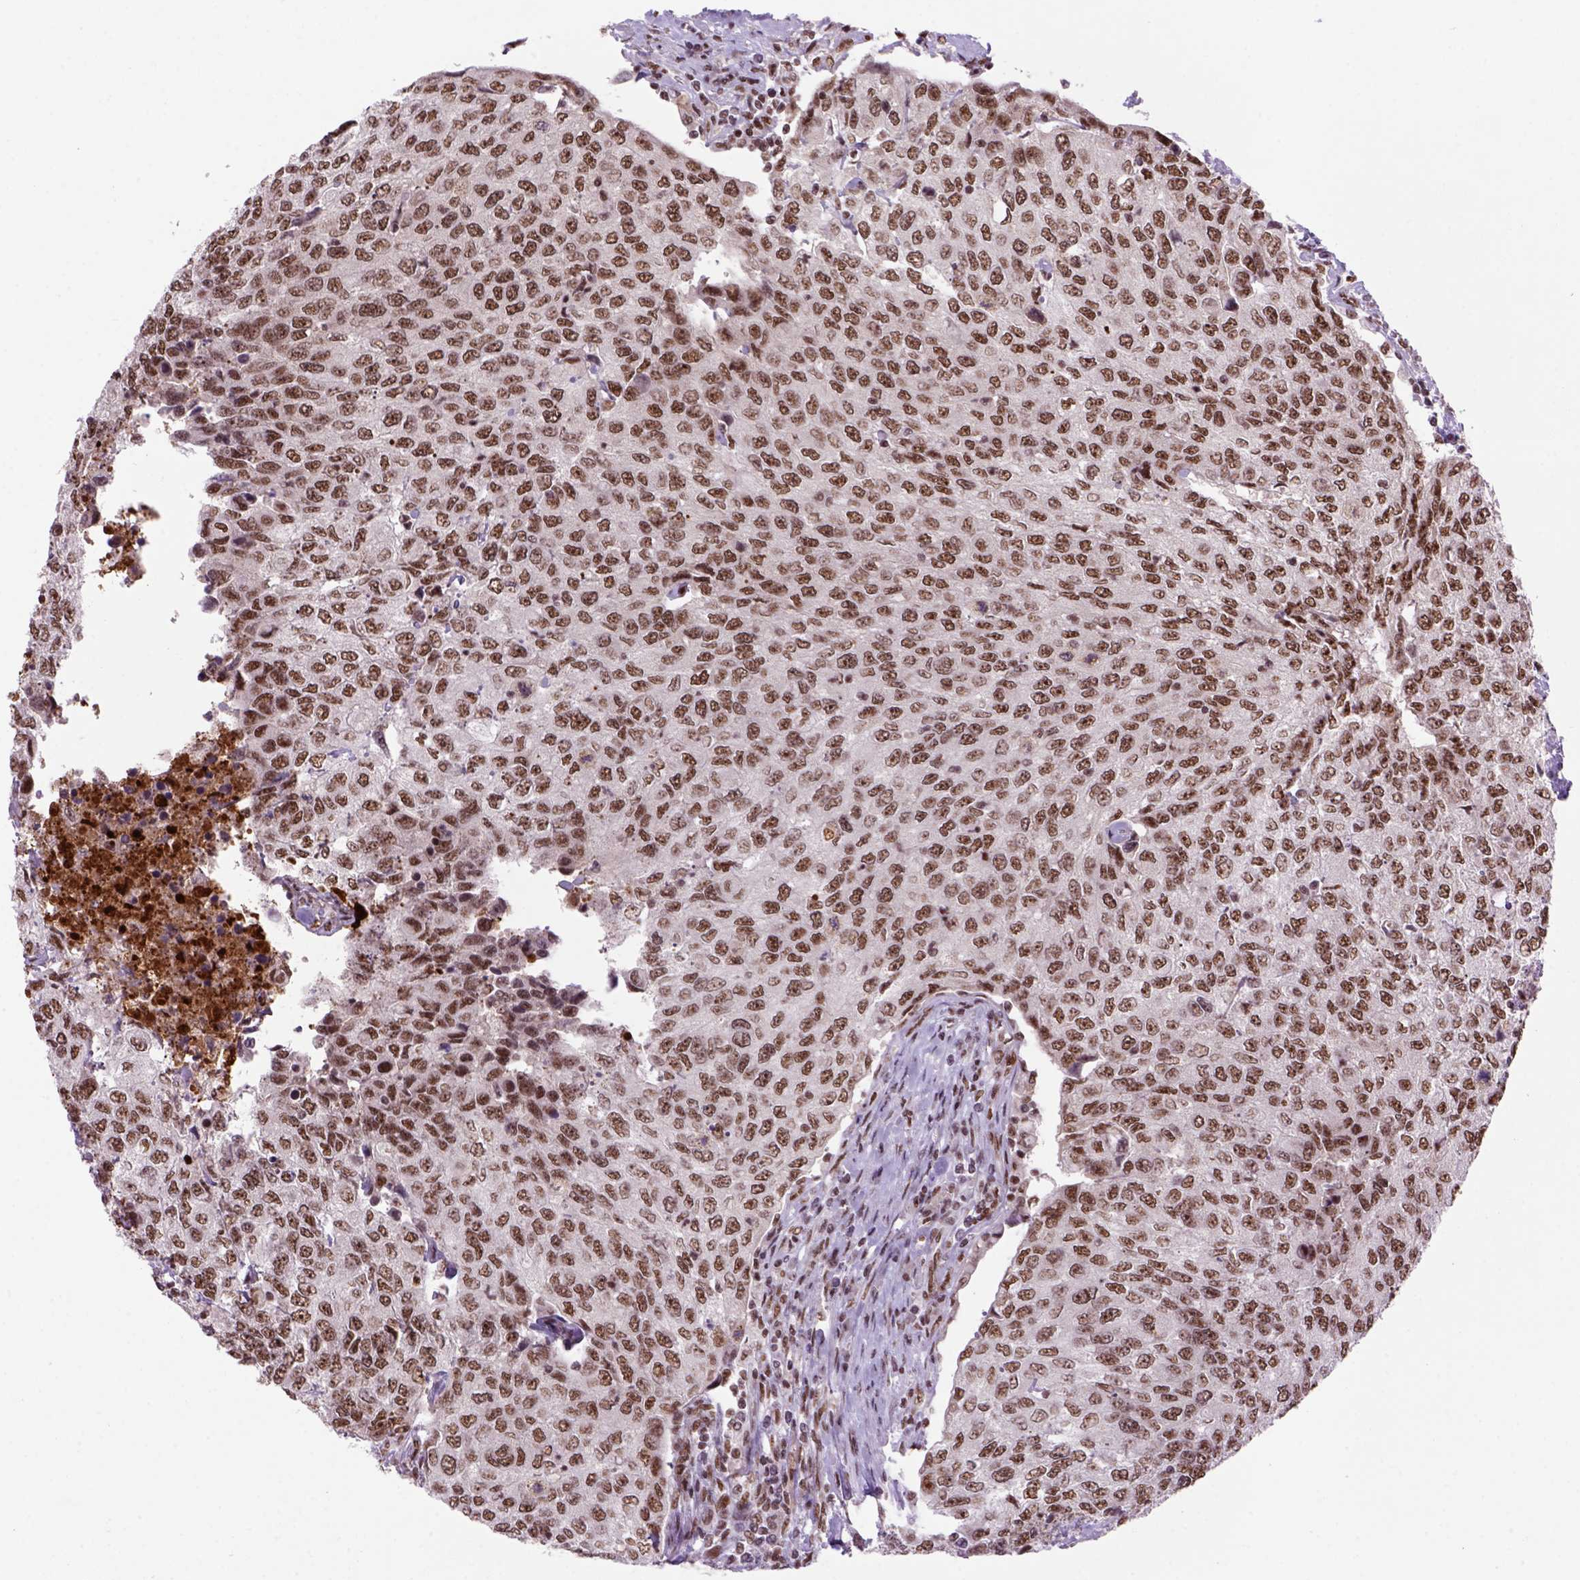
{"staining": {"intensity": "moderate", "quantity": ">75%", "location": "nuclear"}, "tissue": "urothelial cancer", "cell_type": "Tumor cells", "image_type": "cancer", "snomed": [{"axis": "morphology", "description": "Urothelial carcinoma, High grade"}, {"axis": "topography", "description": "Urinary bladder"}], "caption": "Protein positivity by immunohistochemistry exhibits moderate nuclear expression in about >75% of tumor cells in urothelial carcinoma (high-grade).", "gene": "NSMCE2", "patient": {"sex": "female", "age": 78}}